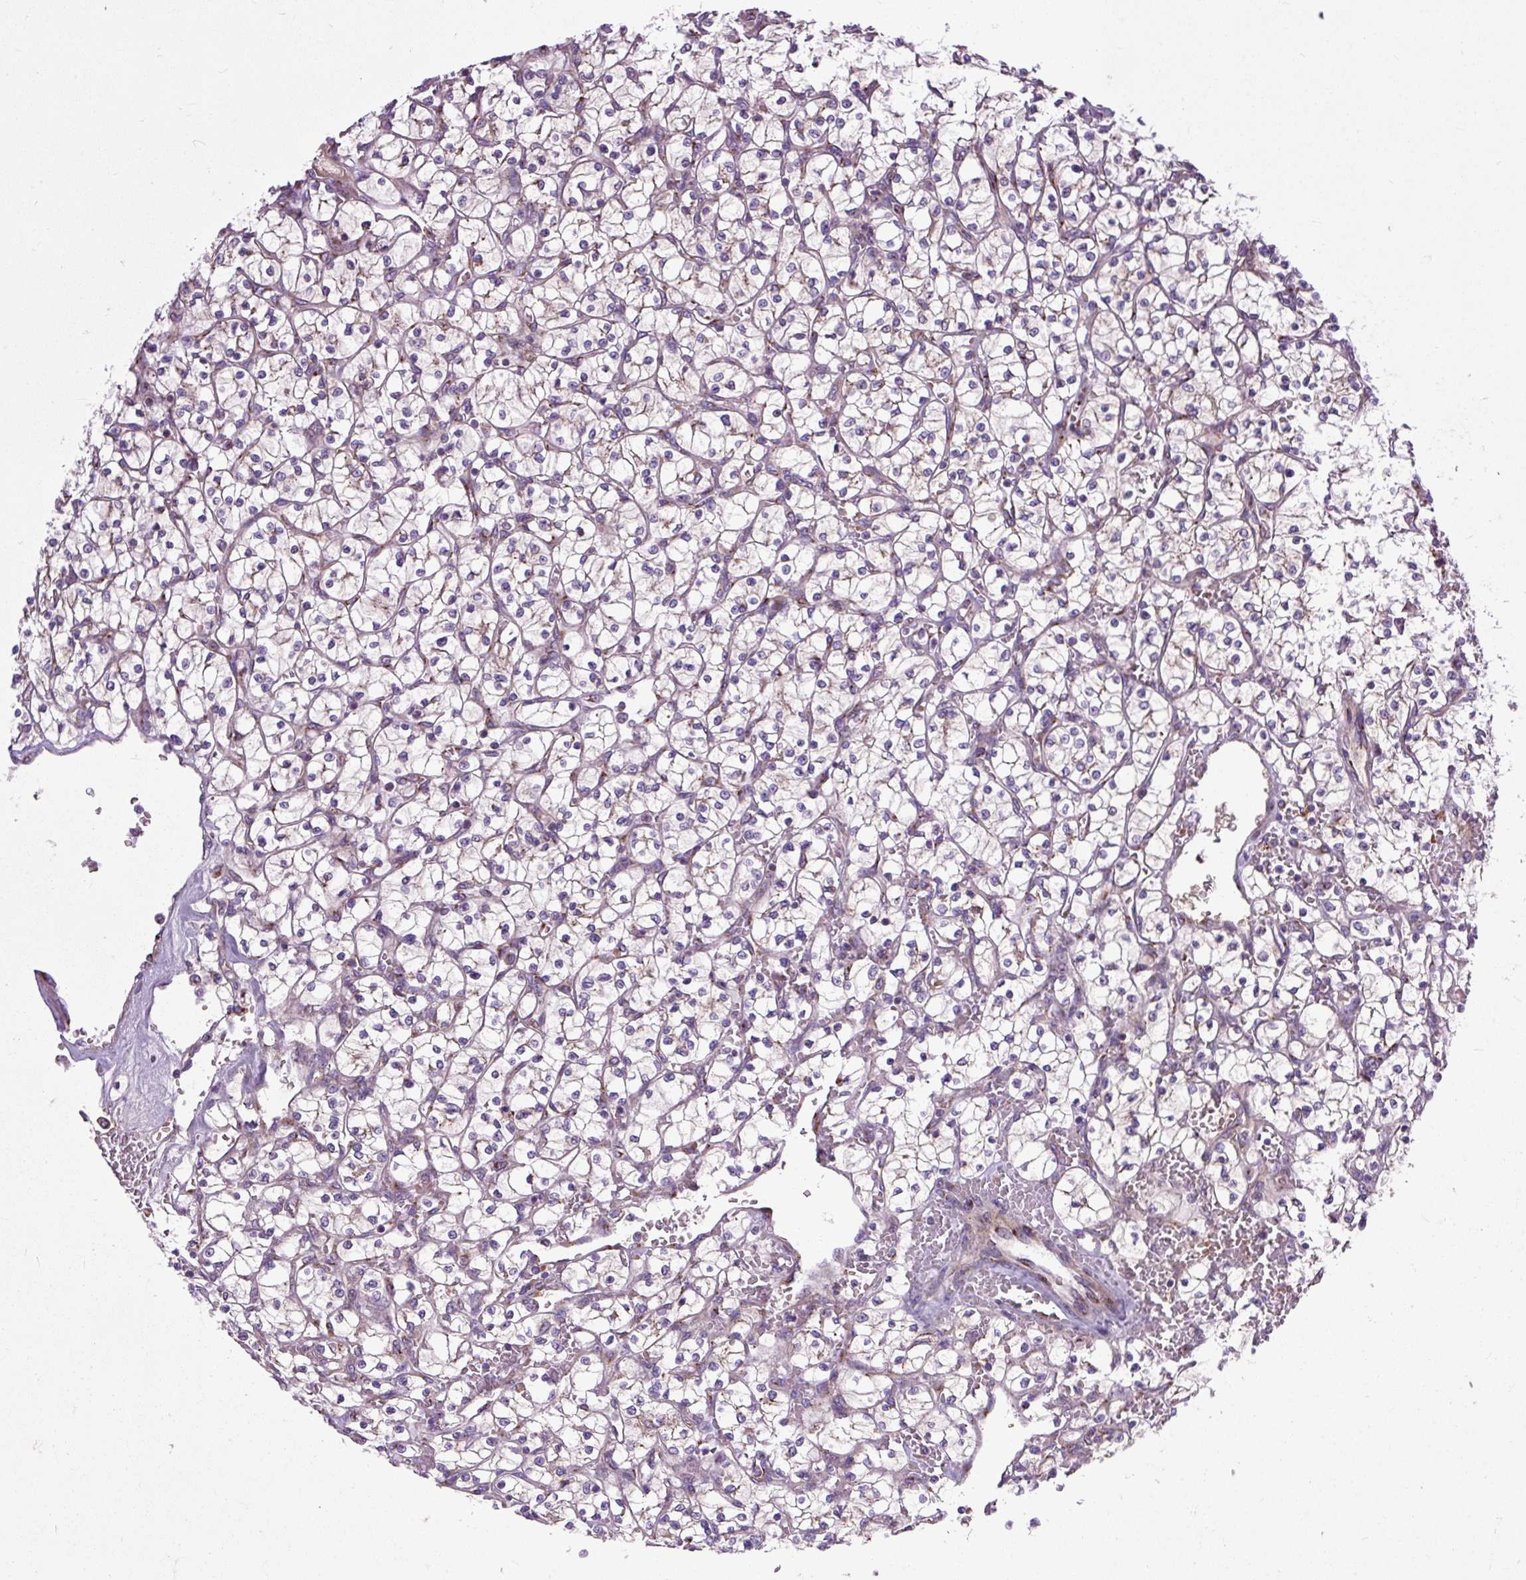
{"staining": {"intensity": "weak", "quantity": "<25%", "location": "cytoplasmic/membranous"}, "tissue": "renal cancer", "cell_type": "Tumor cells", "image_type": "cancer", "snomed": [{"axis": "morphology", "description": "Adenocarcinoma, NOS"}, {"axis": "topography", "description": "Kidney"}], "caption": "Immunohistochemical staining of human adenocarcinoma (renal) exhibits no significant expression in tumor cells. (Immunohistochemistry, brightfield microscopy, high magnification).", "gene": "MSMP", "patient": {"sex": "female", "age": 64}}